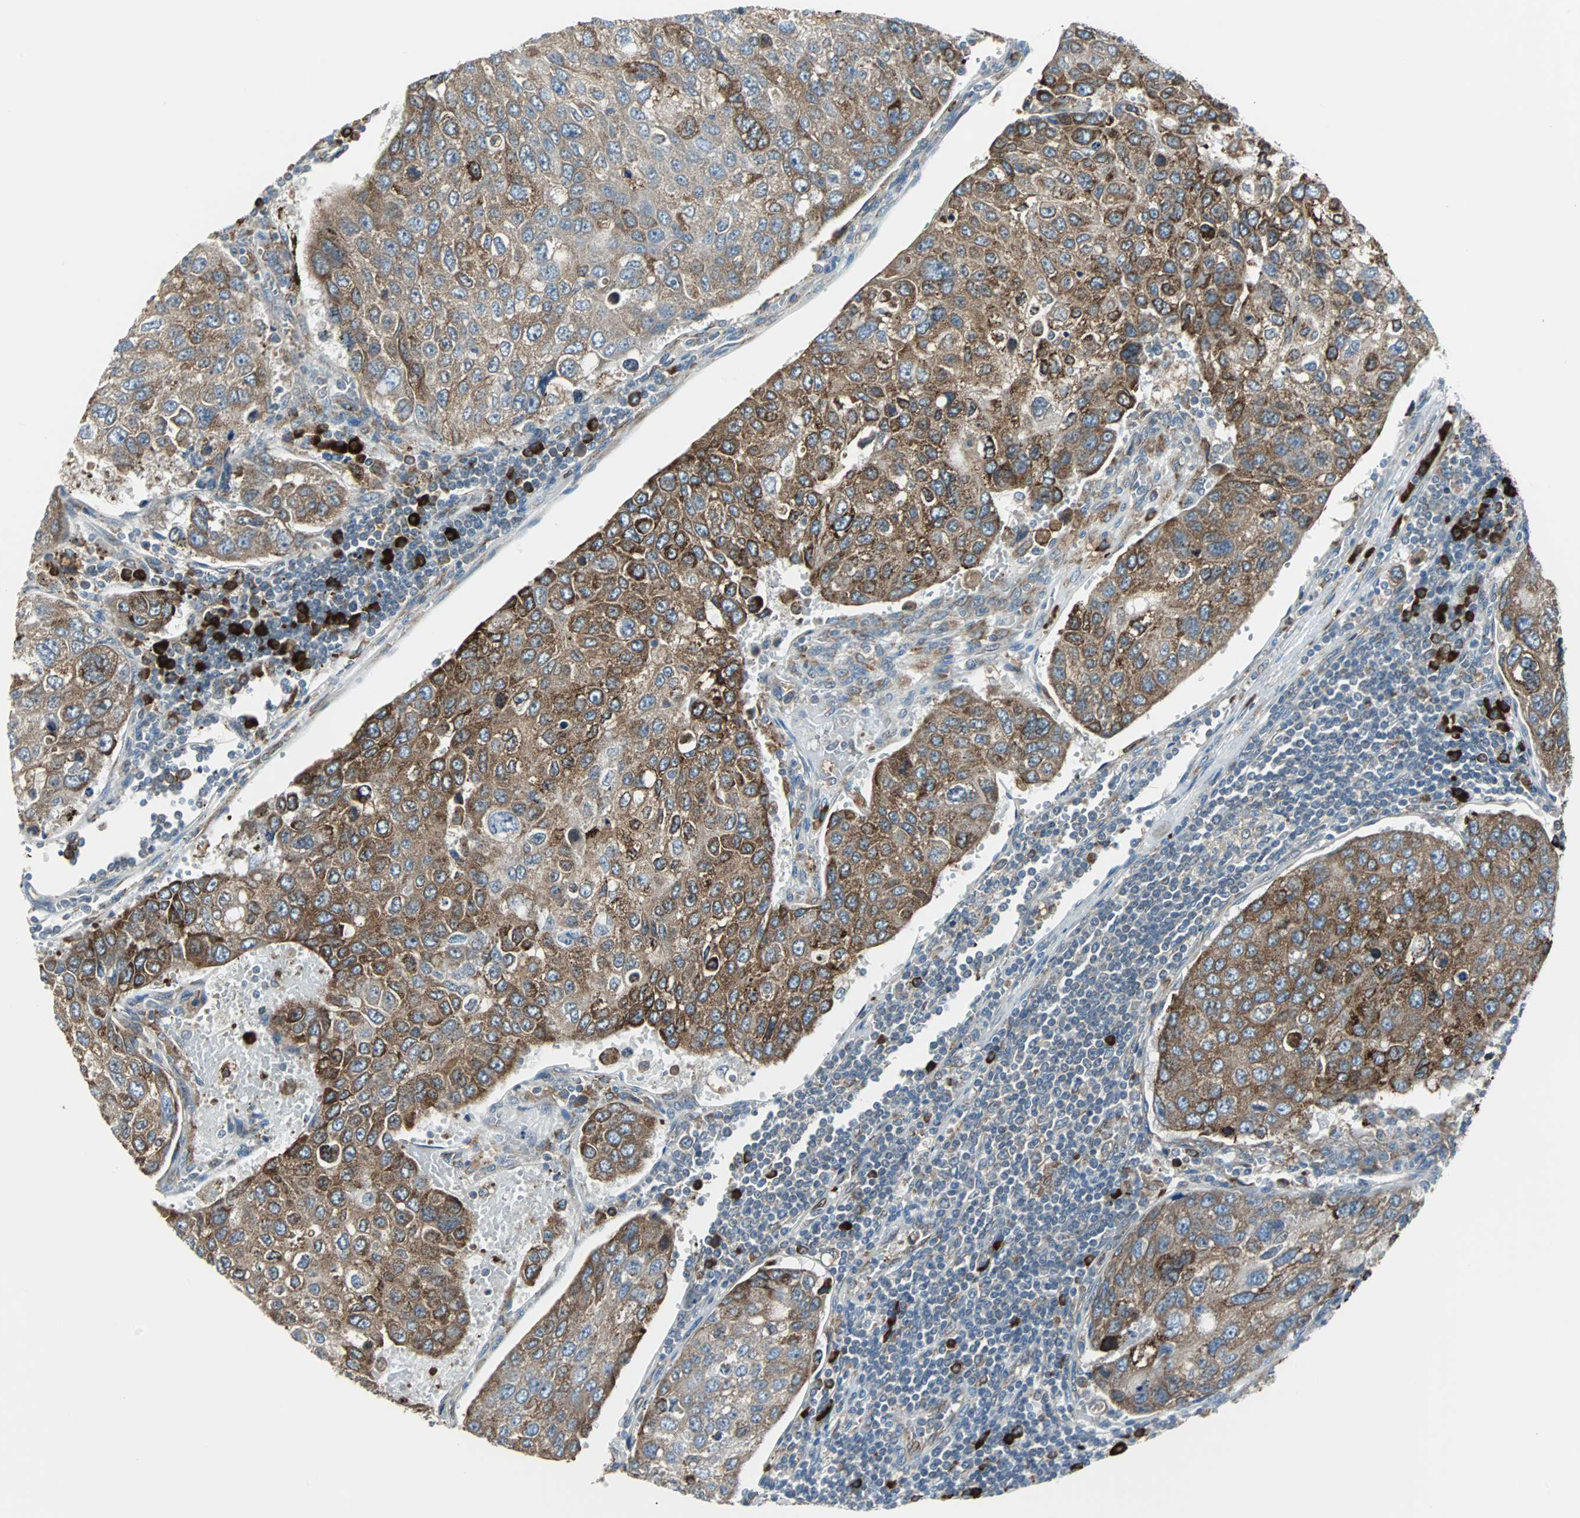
{"staining": {"intensity": "moderate", "quantity": ">75%", "location": "cytoplasmic/membranous"}, "tissue": "urothelial cancer", "cell_type": "Tumor cells", "image_type": "cancer", "snomed": [{"axis": "morphology", "description": "Urothelial carcinoma, High grade"}, {"axis": "topography", "description": "Lymph node"}, {"axis": "topography", "description": "Urinary bladder"}], "caption": "Brown immunohistochemical staining in human high-grade urothelial carcinoma exhibits moderate cytoplasmic/membranous staining in about >75% of tumor cells. (brown staining indicates protein expression, while blue staining denotes nuclei).", "gene": "PDIA4", "patient": {"sex": "male", "age": 51}}